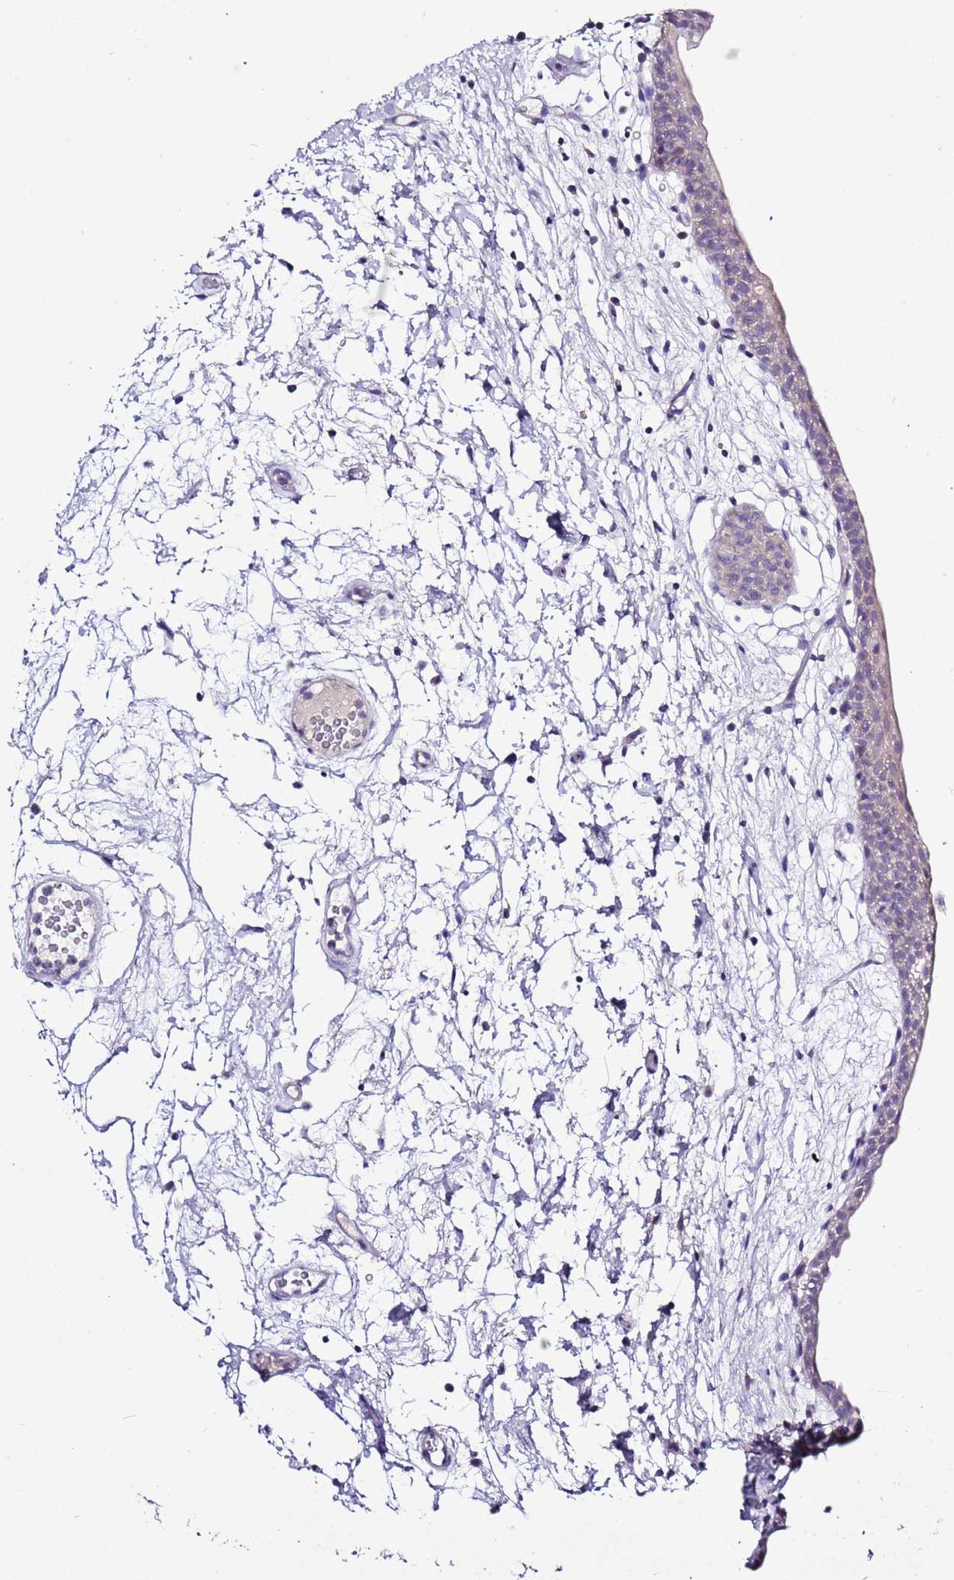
{"staining": {"intensity": "negative", "quantity": "none", "location": "none"}, "tissue": "urinary bladder", "cell_type": "Urothelial cells", "image_type": "normal", "snomed": [{"axis": "morphology", "description": "Normal tissue, NOS"}, {"axis": "topography", "description": "Urinary bladder"}], "caption": "A micrograph of human urinary bladder is negative for staining in urothelial cells. The staining is performed using DAB (3,3'-diaminobenzidine) brown chromogen with nuclei counter-stained in using hematoxylin.", "gene": "GLCE", "patient": {"sex": "male", "age": 83}}